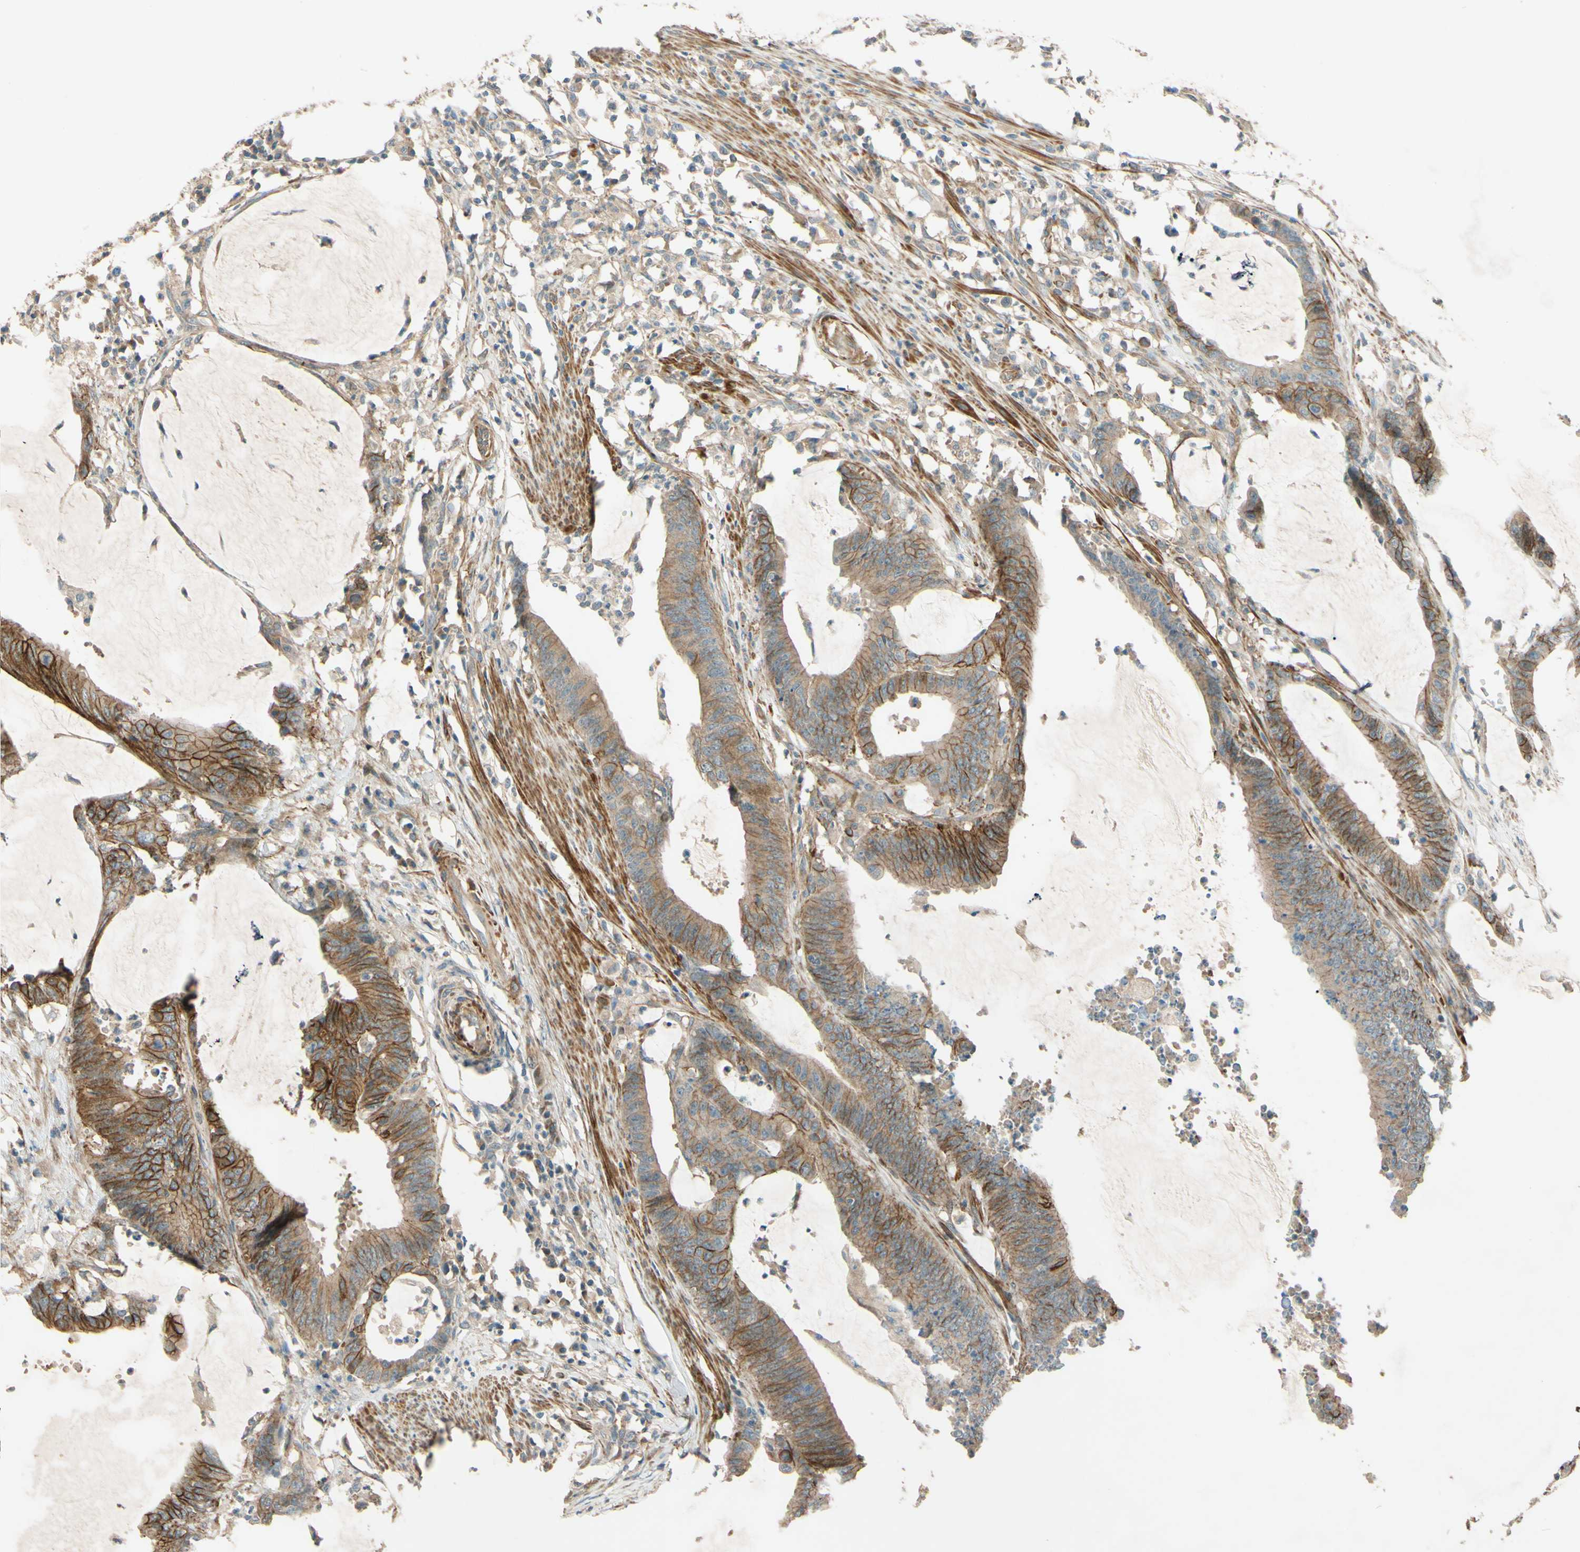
{"staining": {"intensity": "moderate", "quantity": ">75%", "location": "cytoplasmic/membranous"}, "tissue": "colorectal cancer", "cell_type": "Tumor cells", "image_type": "cancer", "snomed": [{"axis": "morphology", "description": "Adenocarcinoma, NOS"}, {"axis": "topography", "description": "Rectum"}], "caption": "IHC (DAB (3,3'-diaminobenzidine)) staining of human colorectal cancer reveals moderate cytoplasmic/membranous protein positivity in approximately >75% of tumor cells.", "gene": "ADAM17", "patient": {"sex": "female", "age": 66}}